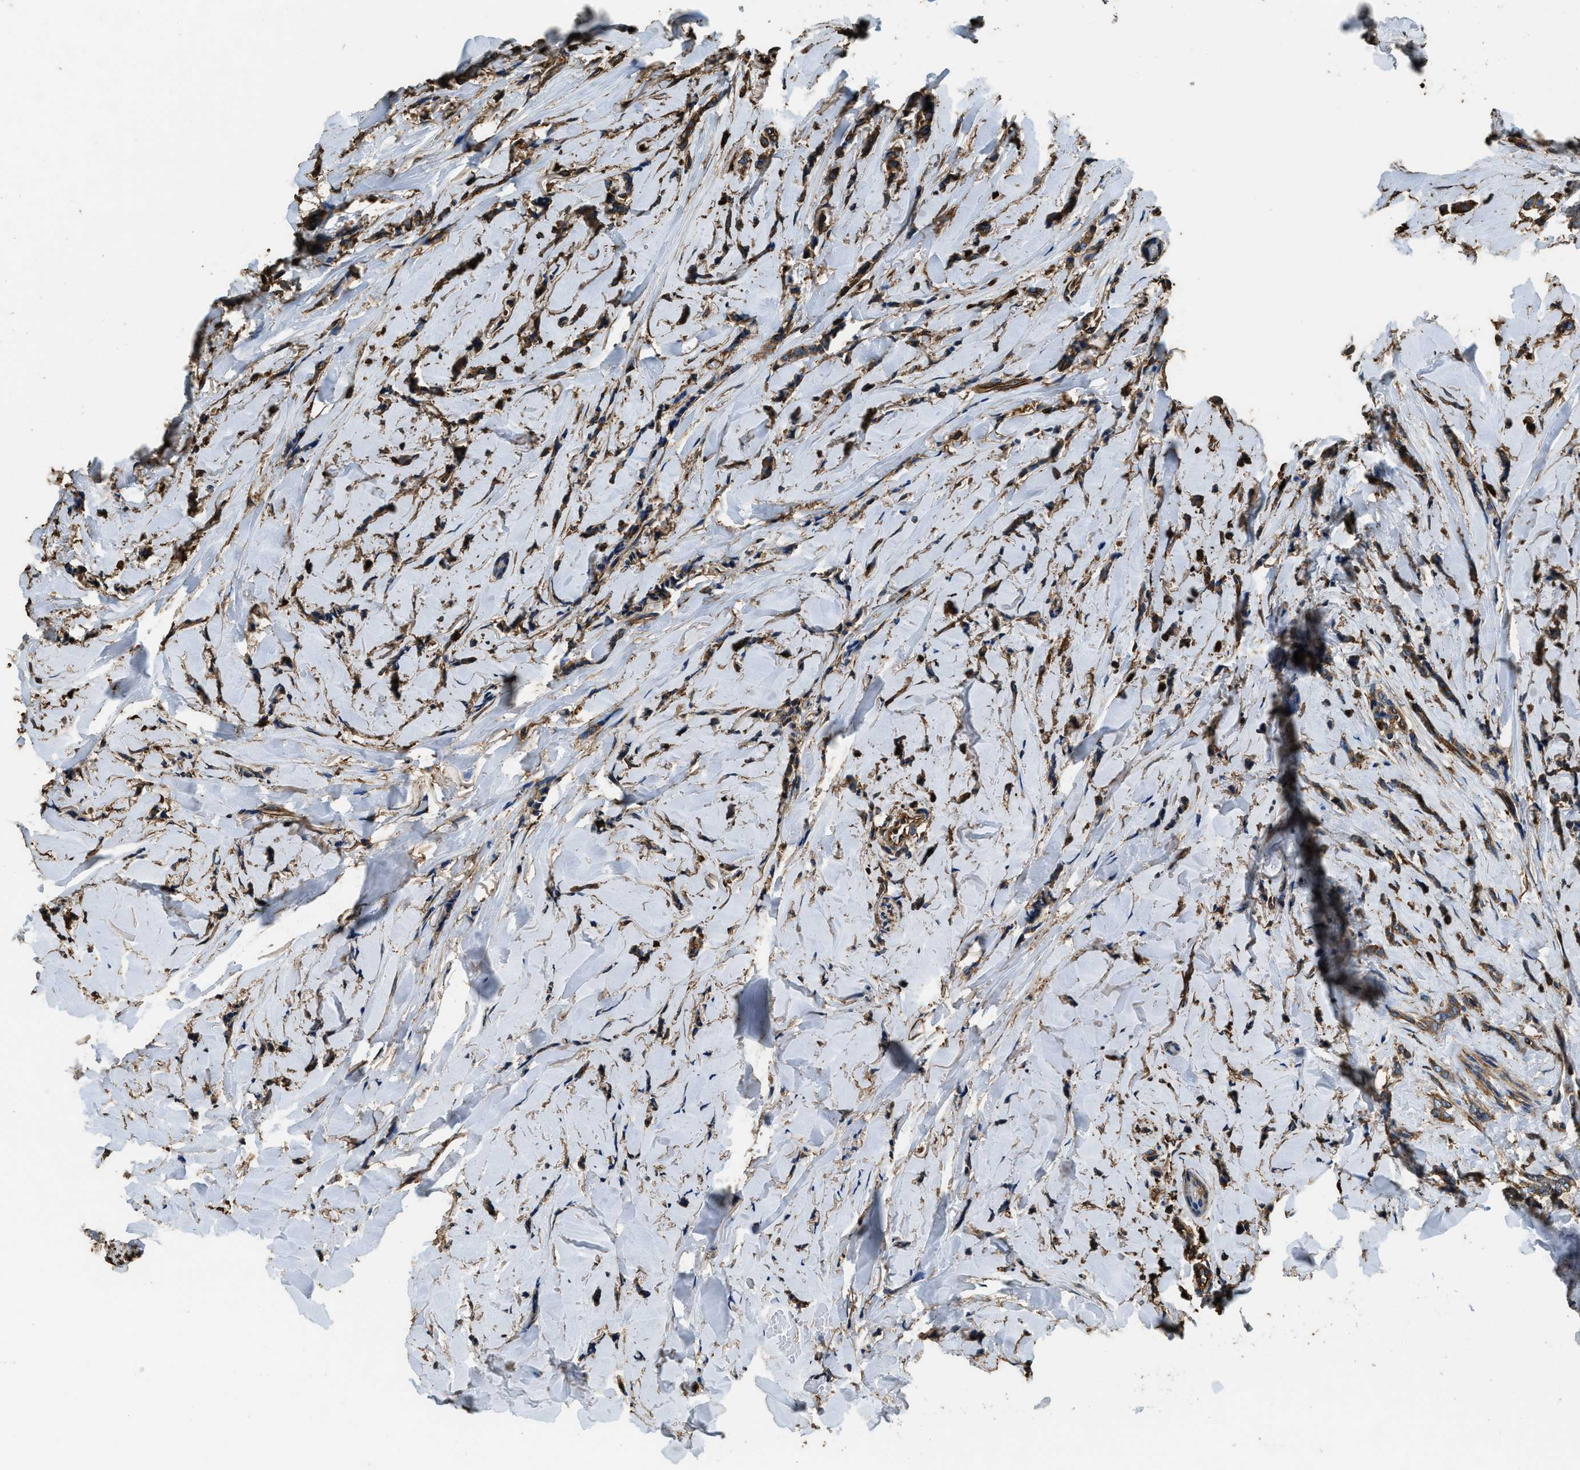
{"staining": {"intensity": "moderate", "quantity": ">75%", "location": "cytoplasmic/membranous"}, "tissue": "breast cancer", "cell_type": "Tumor cells", "image_type": "cancer", "snomed": [{"axis": "morphology", "description": "Lobular carcinoma"}, {"axis": "topography", "description": "Skin"}, {"axis": "topography", "description": "Breast"}], "caption": "Immunohistochemistry (DAB (3,3'-diaminobenzidine)) staining of breast cancer (lobular carcinoma) shows moderate cytoplasmic/membranous protein positivity in approximately >75% of tumor cells. The staining was performed using DAB to visualize the protein expression in brown, while the nuclei were stained in blue with hematoxylin (Magnification: 20x).", "gene": "ACCS", "patient": {"sex": "female", "age": 46}}